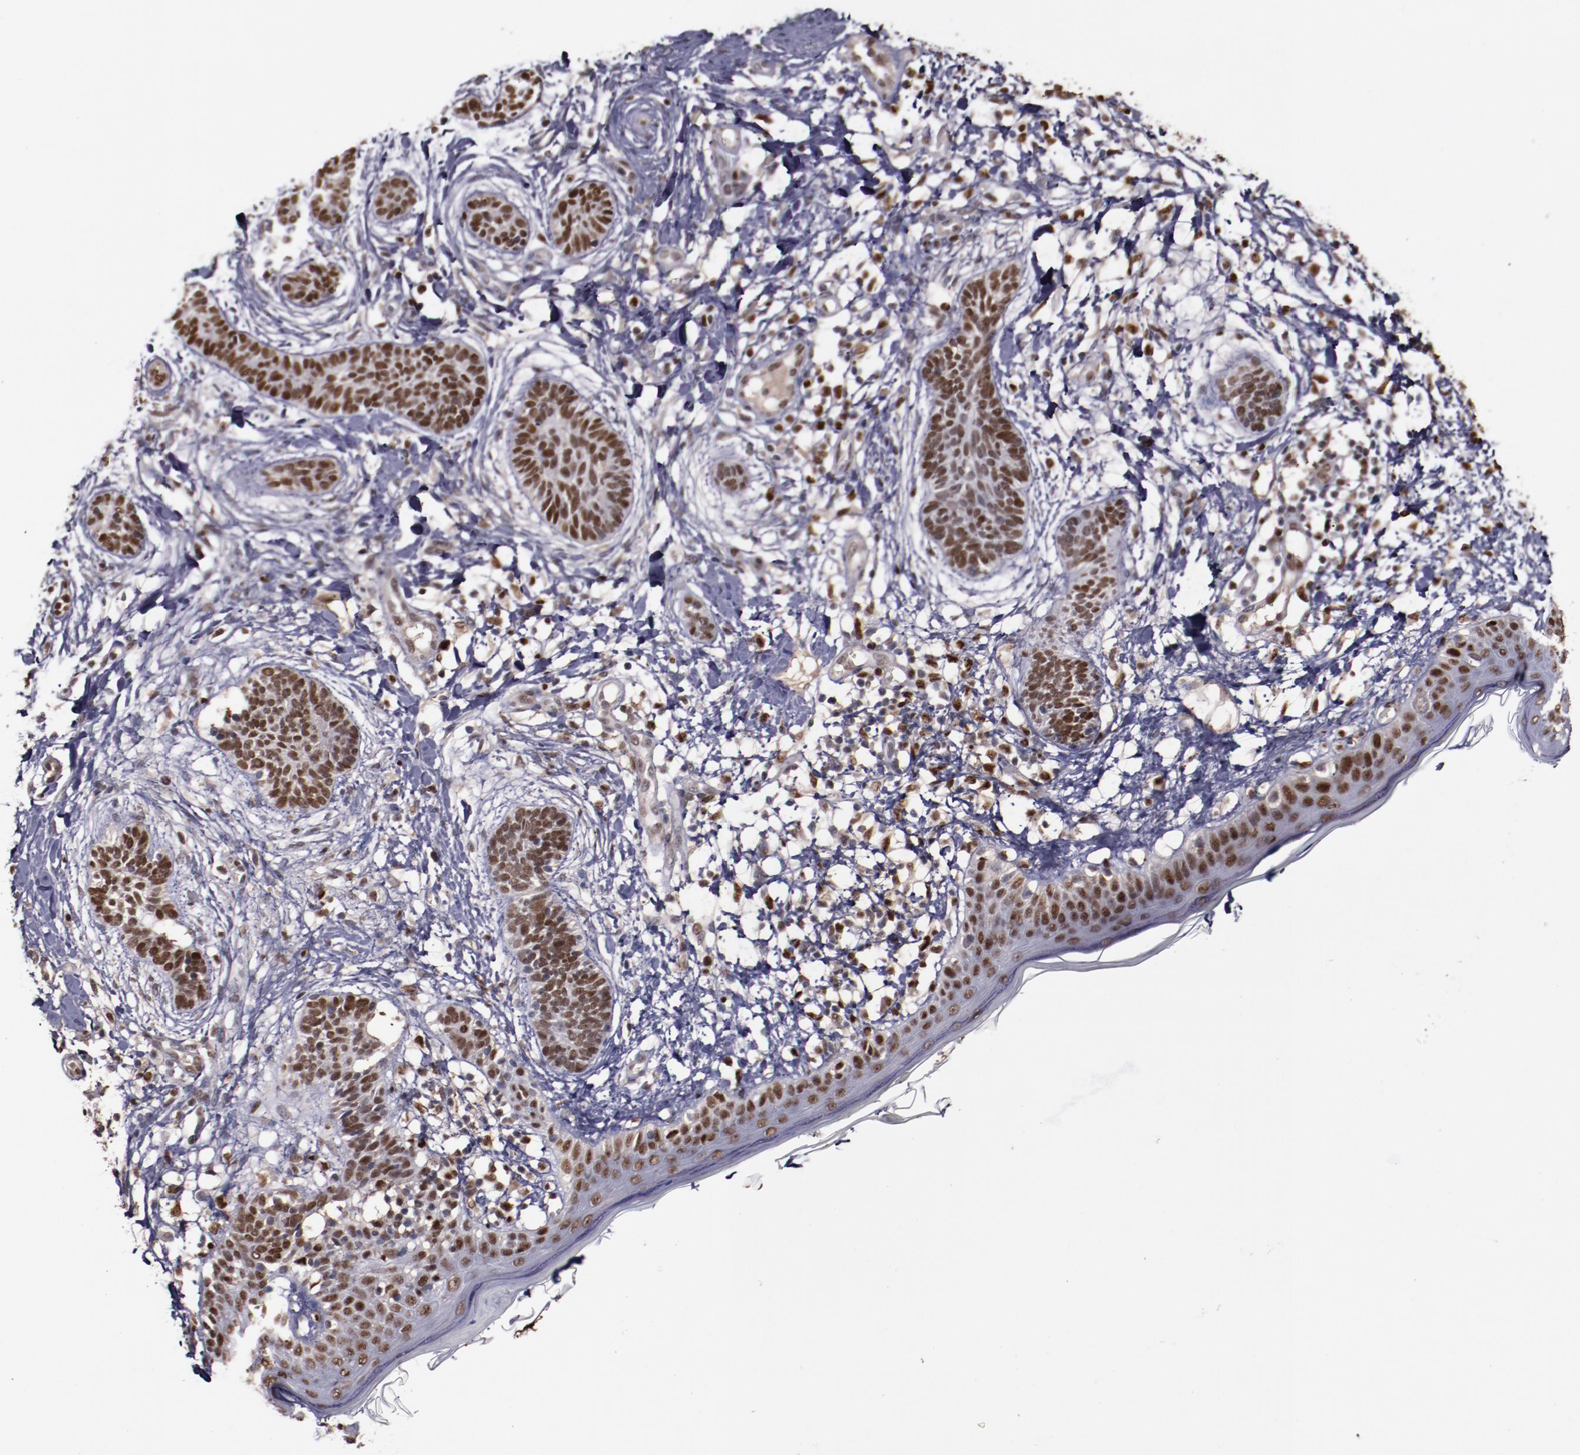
{"staining": {"intensity": "strong", "quantity": ">75%", "location": "nuclear"}, "tissue": "skin cancer", "cell_type": "Tumor cells", "image_type": "cancer", "snomed": [{"axis": "morphology", "description": "Normal tissue, NOS"}, {"axis": "morphology", "description": "Basal cell carcinoma"}, {"axis": "topography", "description": "Skin"}], "caption": "Tumor cells show high levels of strong nuclear expression in approximately >75% of cells in skin cancer (basal cell carcinoma). The protein is shown in brown color, while the nuclei are stained blue.", "gene": "CHEK2", "patient": {"sex": "male", "age": 63}}